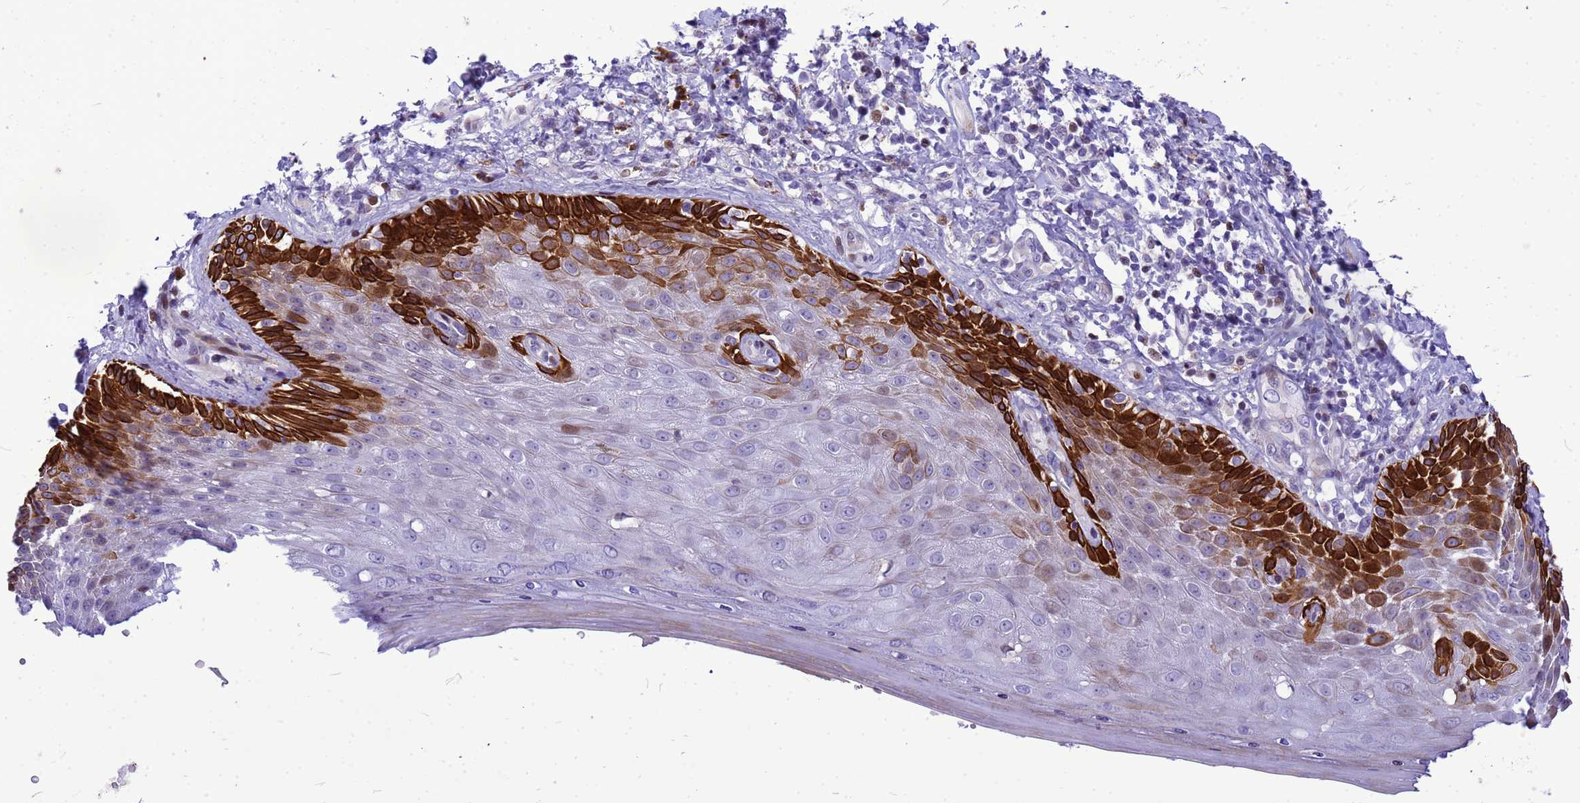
{"staining": {"intensity": "strong", "quantity": "25%-75%", "location": "cytoplasmic/membranous"}, "tissue": "skin", "cell_type": "Epidermal cells", "image_type": "normal", "snomed": [{"axis": "morphology", "description": "Normal tissue, NOS"}, {"axis": "topography", "description": "Anal"}], "caption": "Human skin stained with a brown dye displays strong cytoplasmic/membranous positive expression in approximately 25%-75% of epidermal cells.", "gene": "ADAMTS7", "patient": {"sex": "female", "age": 89}}